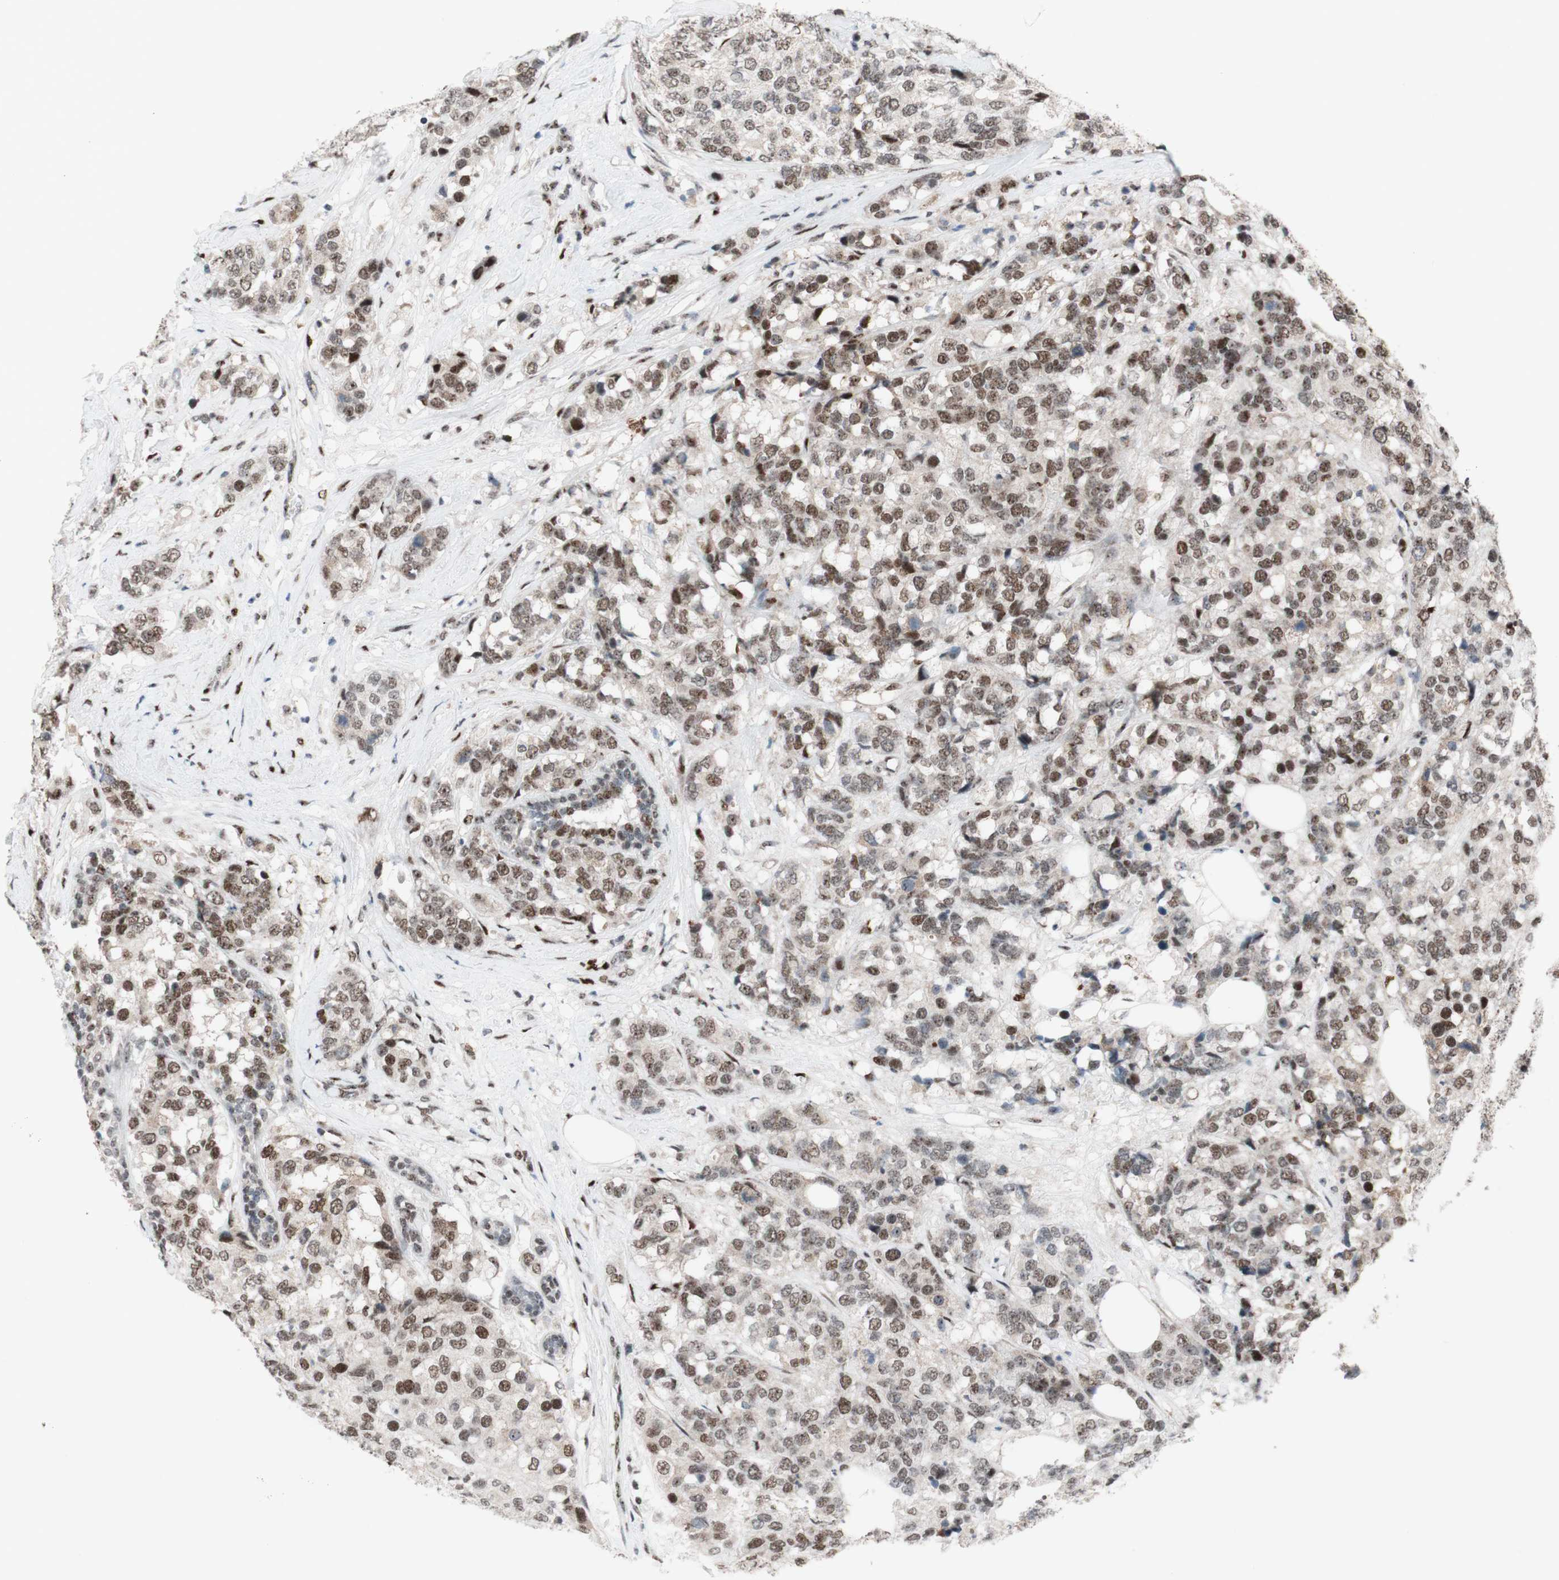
{"staining": {"intensity": "moderate", "quantity": ">75%", "location": "nuclear"}, "tissue": "breast cancer", "cell_type": "Tumor cells", "image_type": "cancer", "snomed": [{"axis": "morphology", "description": "Lobular carcinoma"}, {"axis": "topography", "description": "Breast"}], "caption": "This micrograph reveals IHC staining of human breast cancer (lobular carcinoma), with medium moderate nuclear staining in about >75% of tumor cells.", "gene": "POLR1A", "patient": {"sex": "female", "age": 59}}